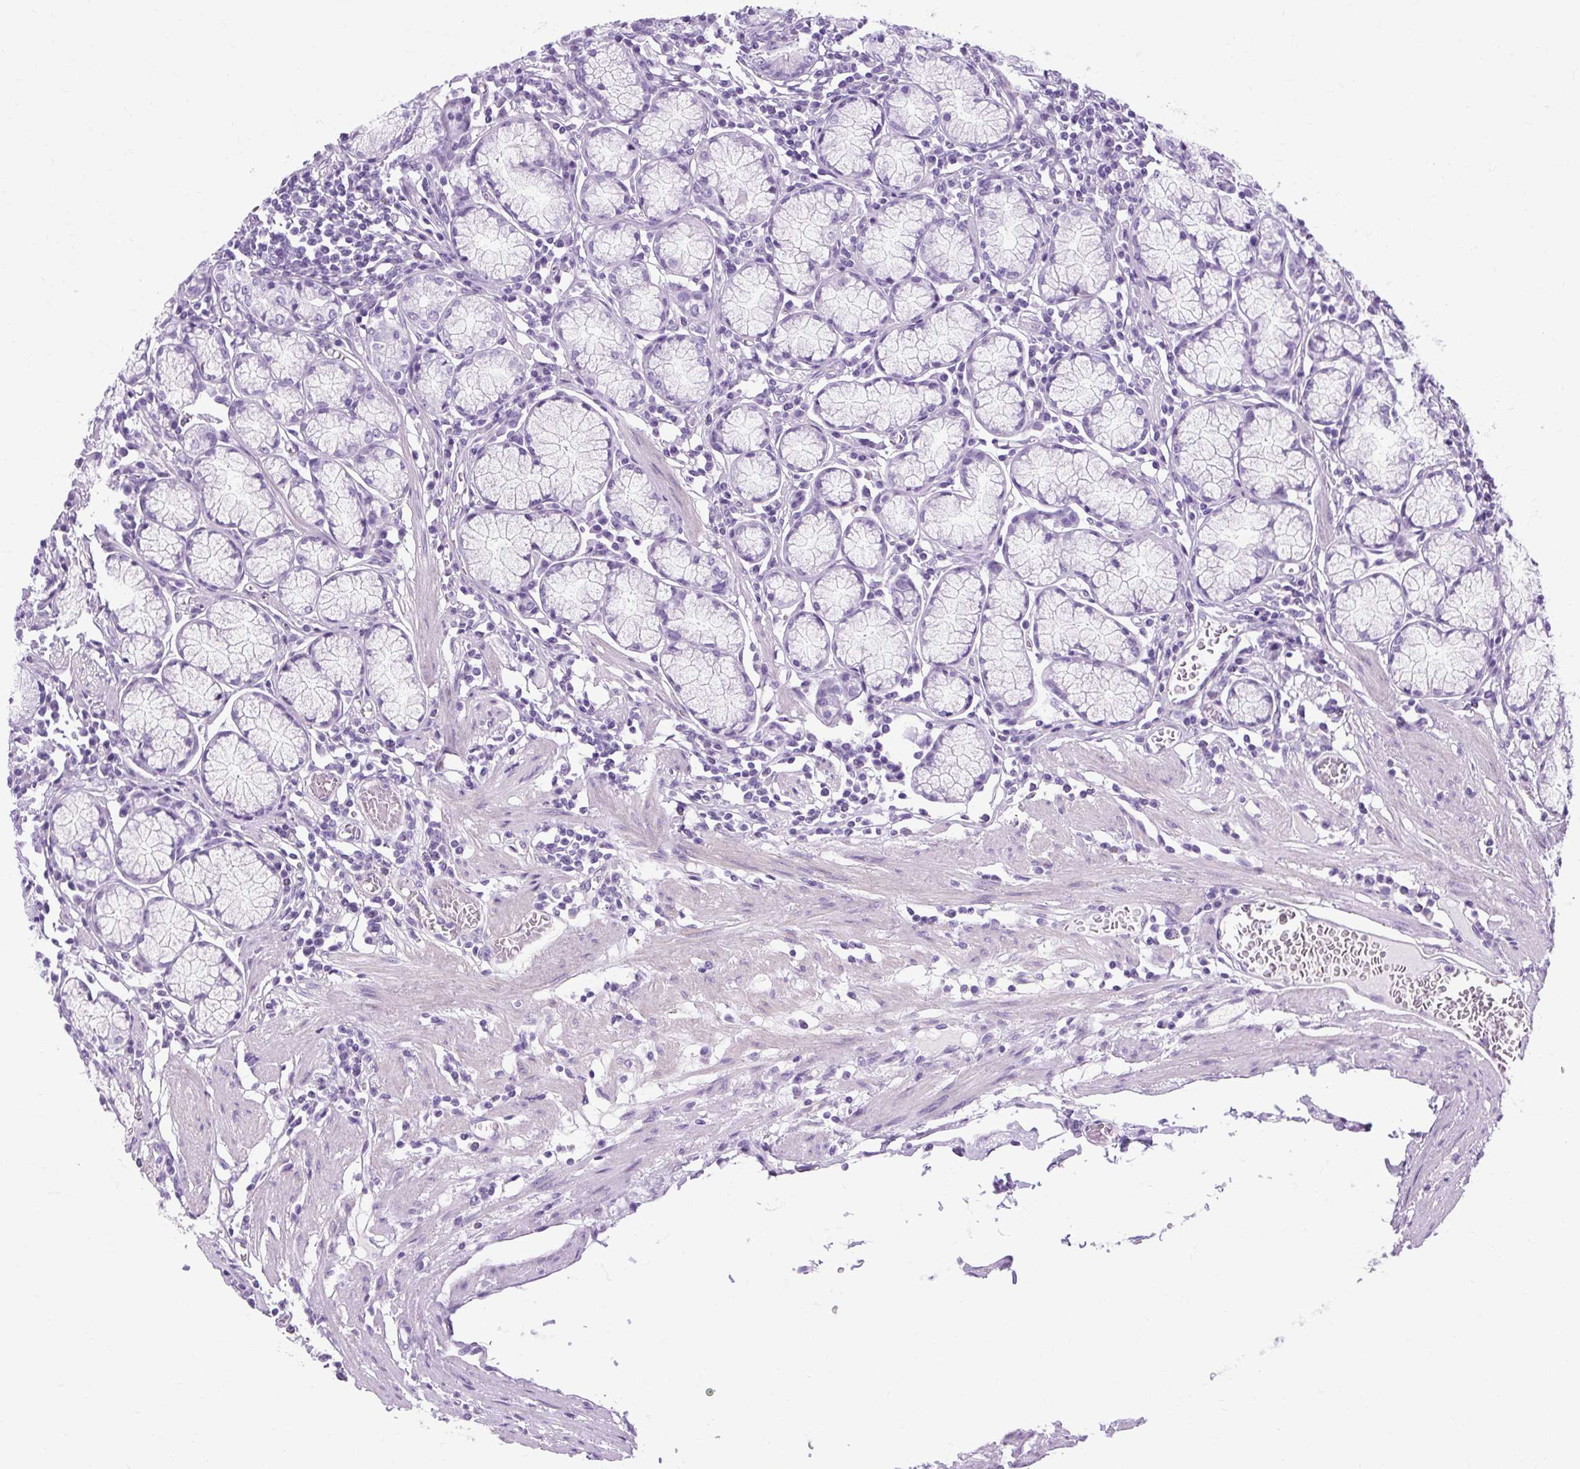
{"staining": {"intensity": "negative", "quantity": "none", "location": "none"}, "tissue": "stomach", "cell_type": "Glandular cells", "image_type": "normal", "snomed": [{"axis": "morphology", "description": "Normal tissue, NOS"}, {"axis": "topography", "description": "Stomach"}], "caption": "This is an immunohistochemistry image of benign human stomach. There is no expression in glandular cells.", "gene": "OOEP", "patient": {"sex": "male", "age": 55}}